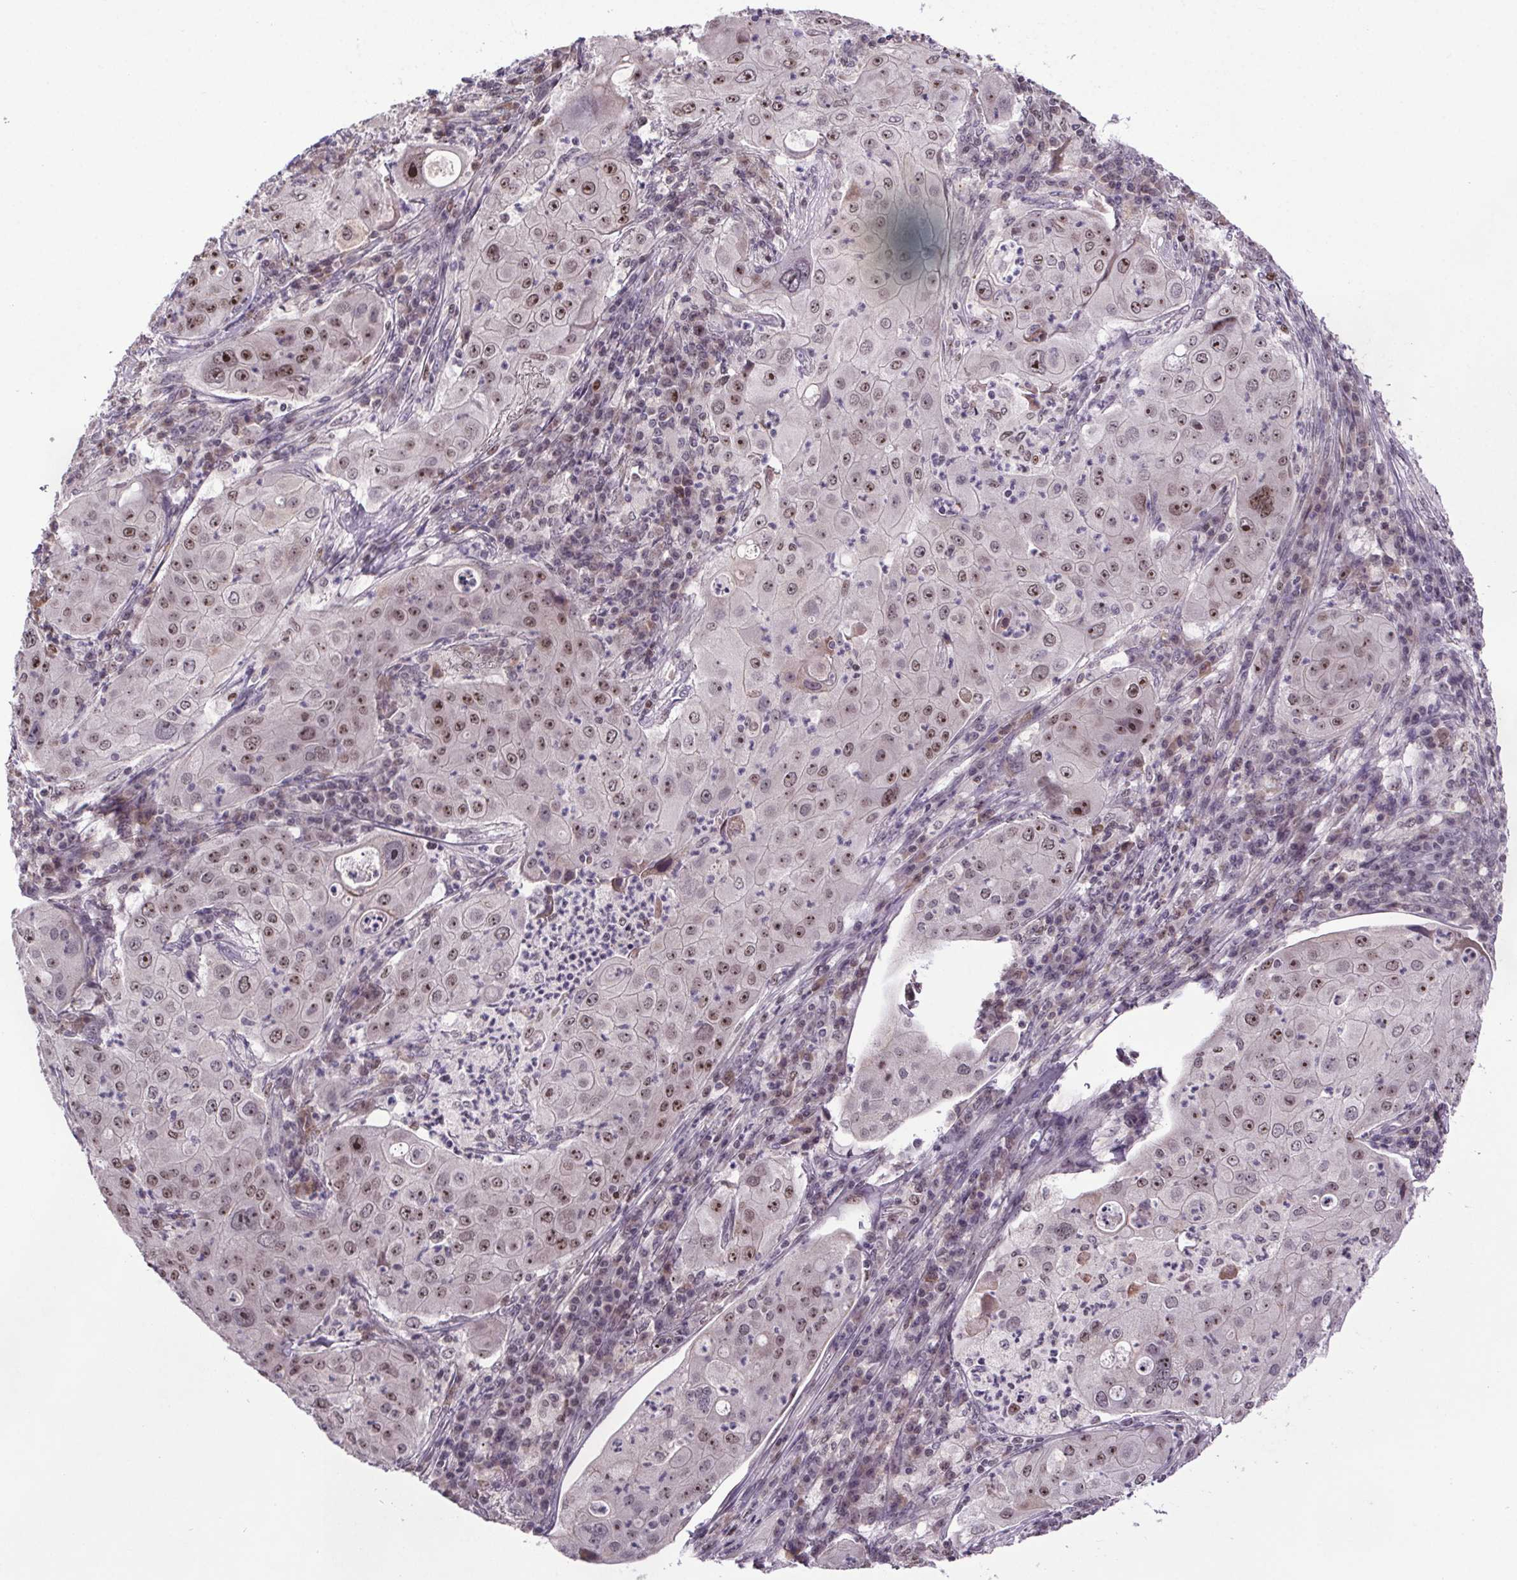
{"staining": {"intensity": "moderate", "quantity": ">75%", "location": "nuclear"}, "tissue": "lung cancer", "cell_type": "Tumor cells", "image_type": "cancer", "snomed": [{"axis": "morphology", "description": "Squamous cell carcinoma, NOS"}, {"axis": "topography", "description": "Lung"}], "caption": "Immunohistochemistry (DAB (3,3'-diaminobenzidine)) staining of squamous cell carcinoma (lung) demonstrates moderate nuclear protein positivity in approximately >75% of tumor cells. Nuclei are stained in blue.", "gene": "ATMIN", "patient": {"sex": "female", "age": 59}}